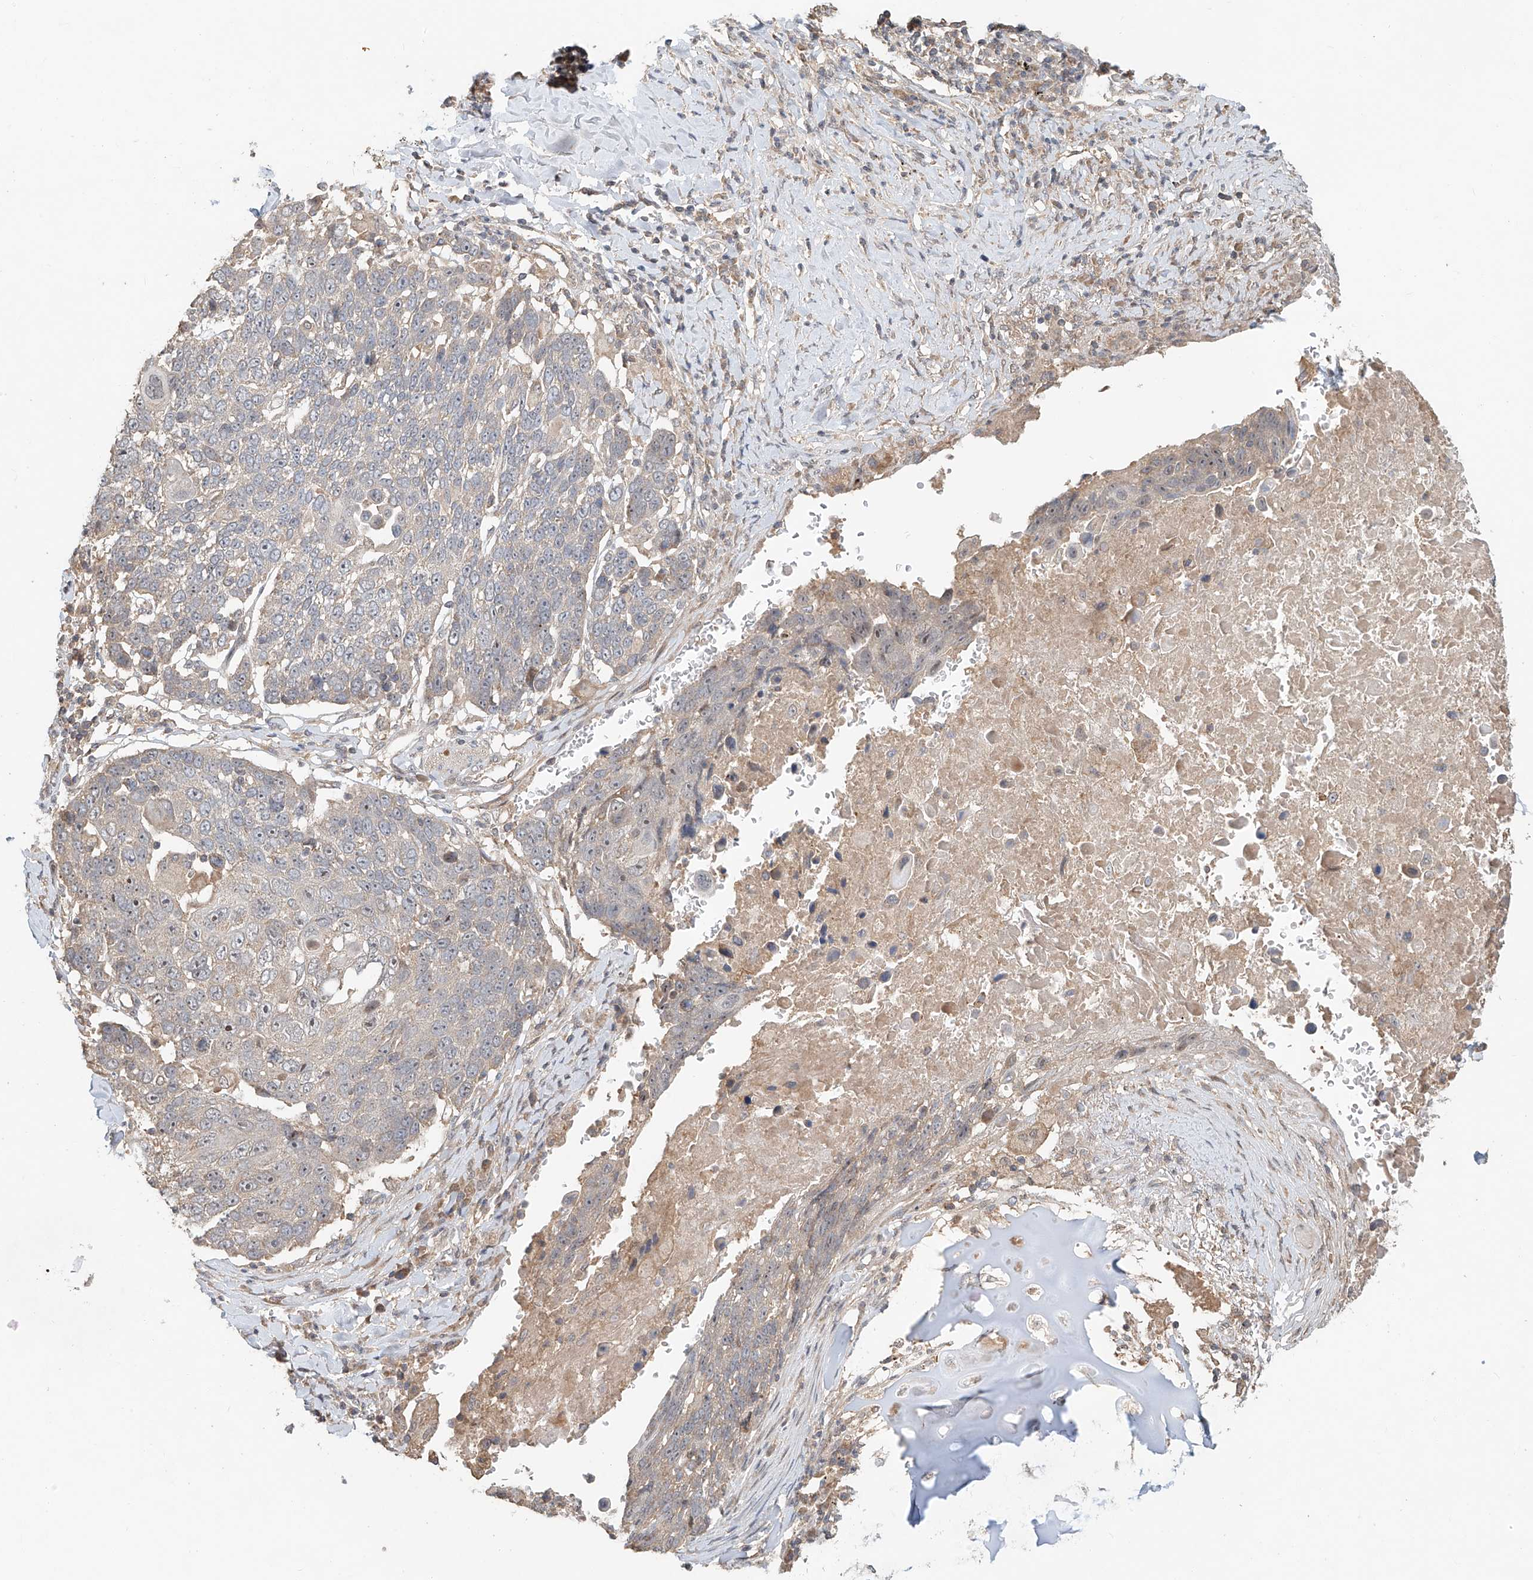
{"staining": {"intensity": "negative", "quantity": "none", "location": "none"}, "tissue": "lung cancer", "cell_type": "Tumor cells", "image_type": "cancer", "snomed": [{"axis": "morphology", "description": "Squamous cell carcinoma, NOS"}, {"axis": "topography", "description": "Lung"}], "caption": "This is a photomicrograph of immunohistochemistry staining of lung squamous cell carcinoma, which shows no staining in tumor cells.", "gene": "TMEM61", "patient": {"sex": "male", "age": 66}}